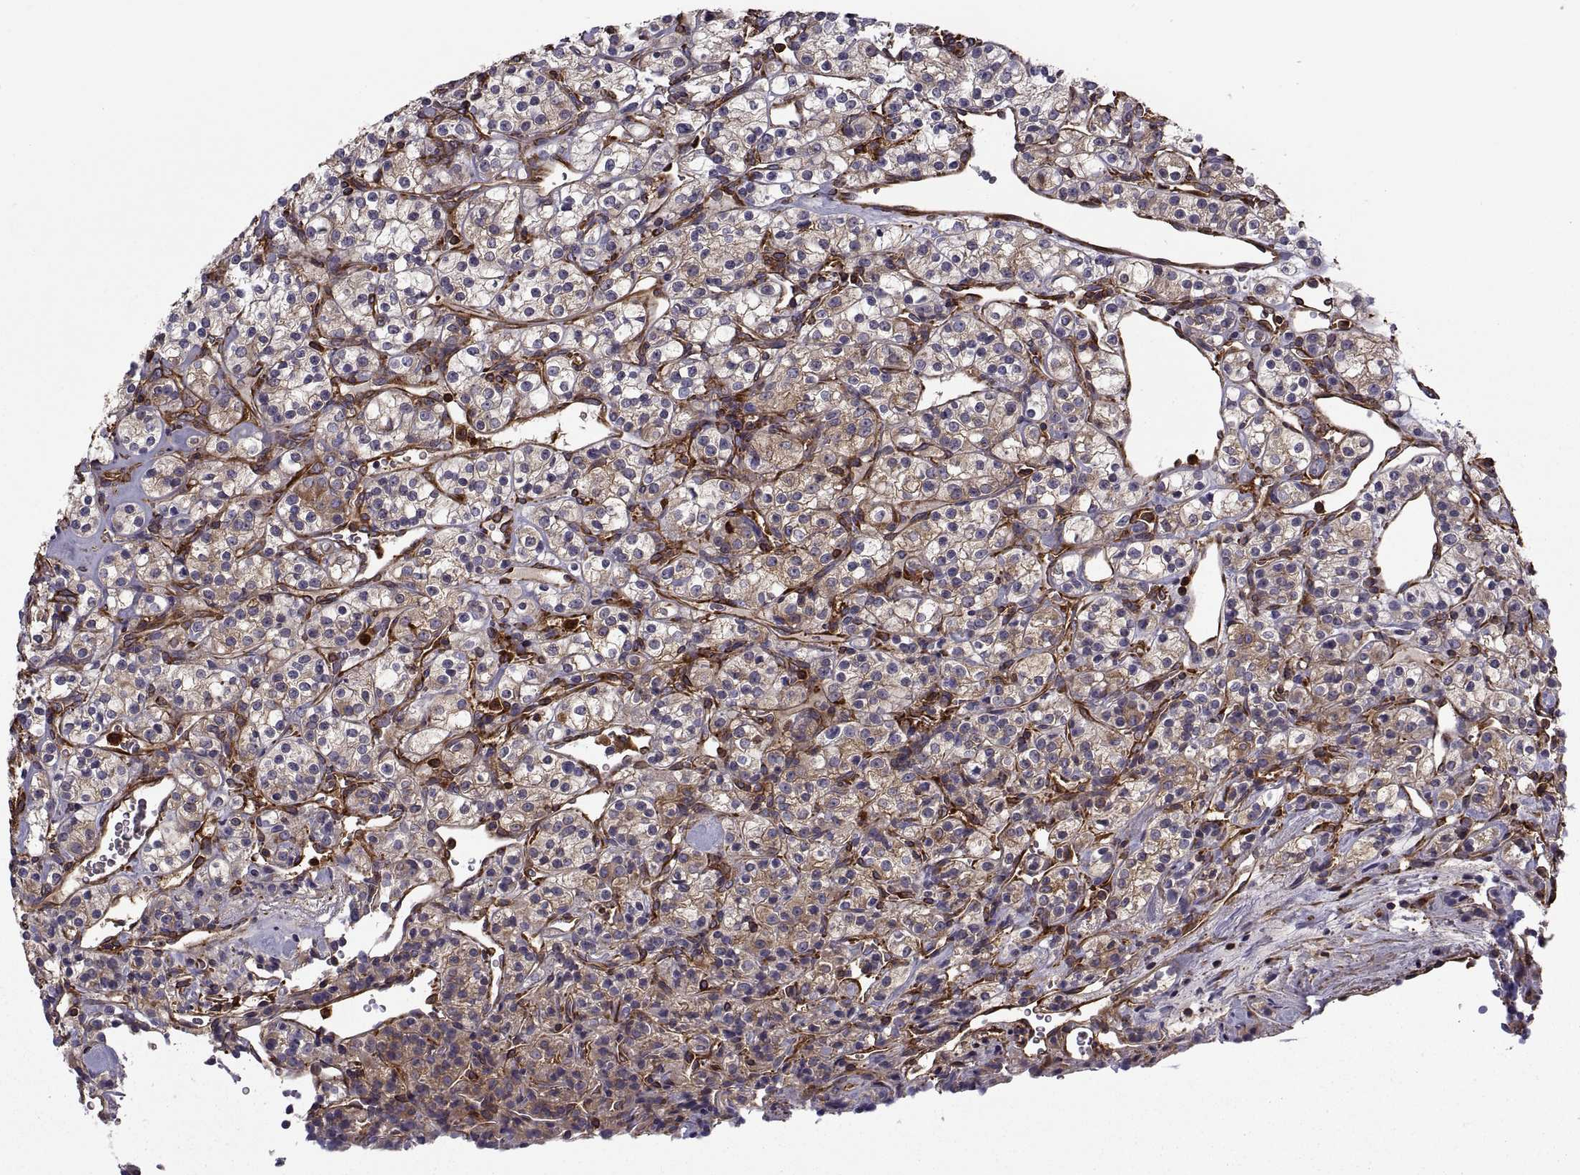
{"staining": {"intensity": "moderate", "quantity": "25%-75%", "location": "cytoplasmic/membranous"}, "tissue": "renal cancer", "cell_type": "Tumor cells", "image_type": "cancer", "snomed": [{"axis": "morphology", "description": "Adenocarcinoma, NOS"}, {"axis": "topography", "description": "Kidney"}], "caption": "Renal cancer stained with a brown dye exhibits moderate cytoplasmic/membranous positive expression in approximately 25%-75% of tumor cells.", "gene": "MYH9", "patient": {"sex": "male", "age": 77}}